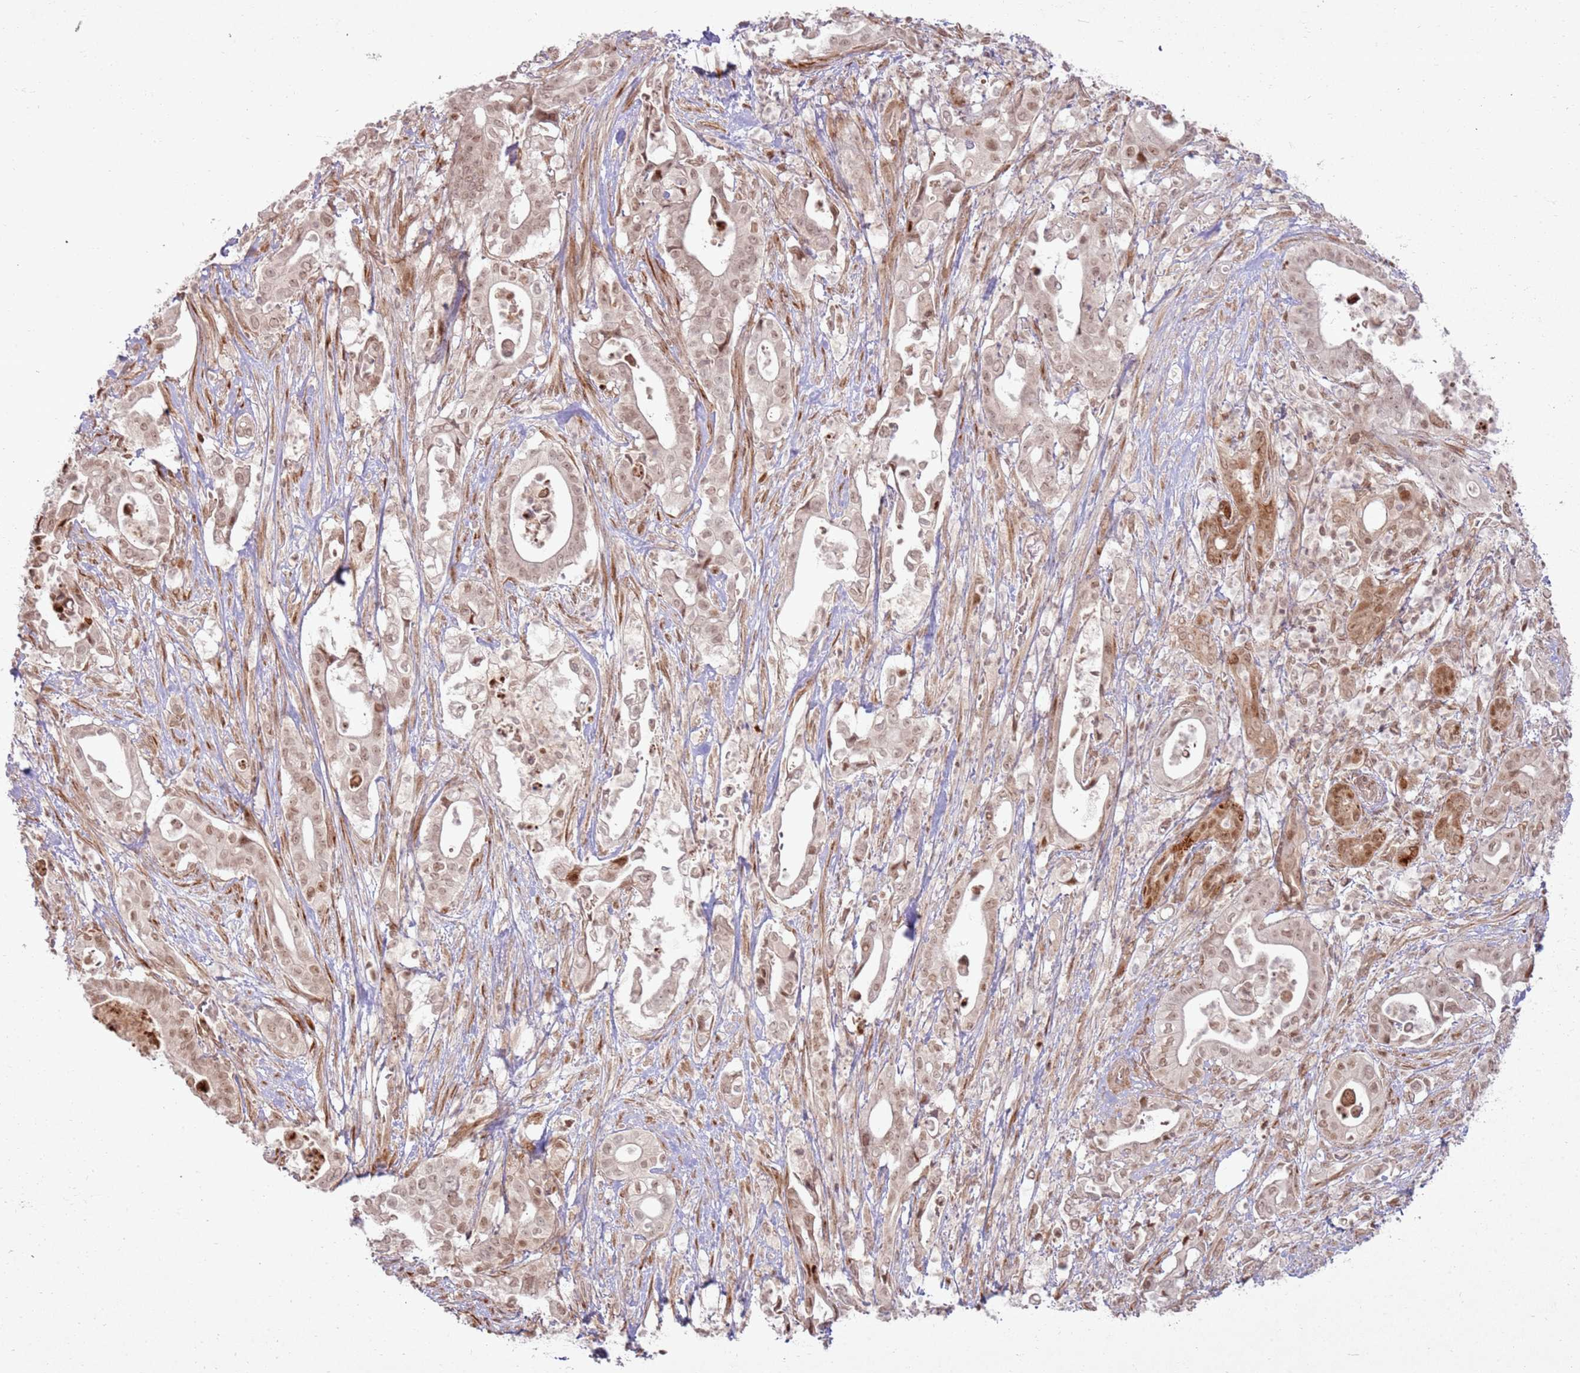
{"staining": {"intensity": "moderate", "quantity": ">75%", "location": "nuclear"}, "tissue": "pancreatic cancer", "cell_type": "Tumor cells", "image_type": "cancer", "snomed": [{"axis": "morphology", "description": "Adenocarcinoma, NOS"}, {"axis": "topography", "description": "Pancreas"}], "caption": "DAB (3,3'-diaminobenzidine) immunohistochemical staining of human adenocarcinoma (pancreatic) reveals moderate nuclear protein positivity in approximately >75% of tumor cells. The staining was performed using DAB, with brown indicating positive protein expression. Nuclei are stained blue with hematoxylin.", "gene": "KLHL36", "patient": {"sex": "female", "age": 77}}